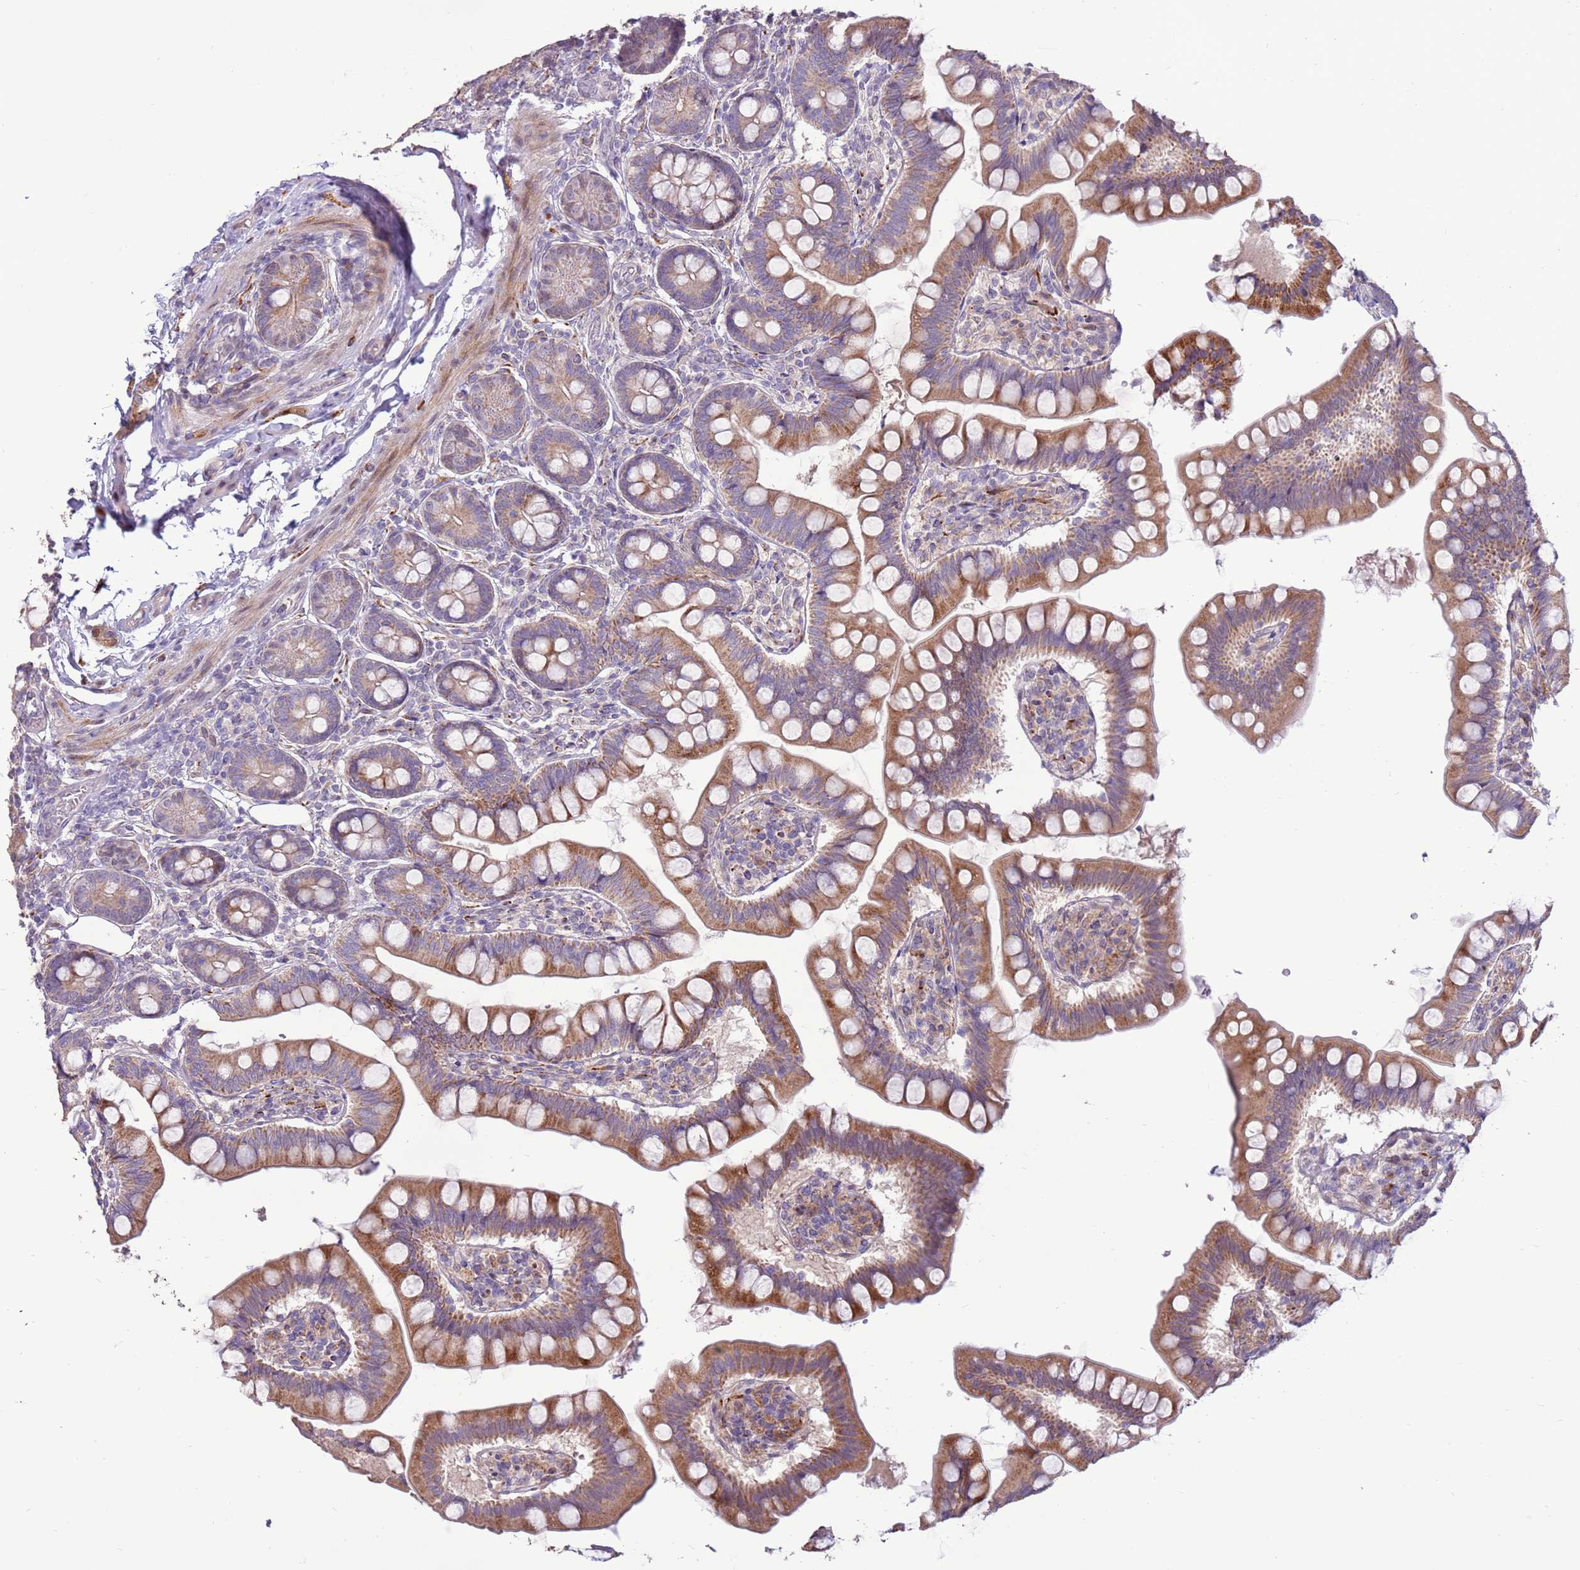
{"staining": {"intensity": "moderate", "quantity": ">75%", "location": "cytoplasmic/membranous"}, "tissue": "small intestine", "cell_type": "Glandular cells", "image_type": "normal", "snomed": [{"axis": "morphology", "description": "Normal tissue, NOS"}, {"axis": "topography", "description": "Small intestine"}], "caption": "An image of human small intestine stained for a protein demonstrates moderate cytoplasmic/membranous brown staining in glandular cells.", "gene": "LGI4", "patient": {"sex": "male", "age": 7}}